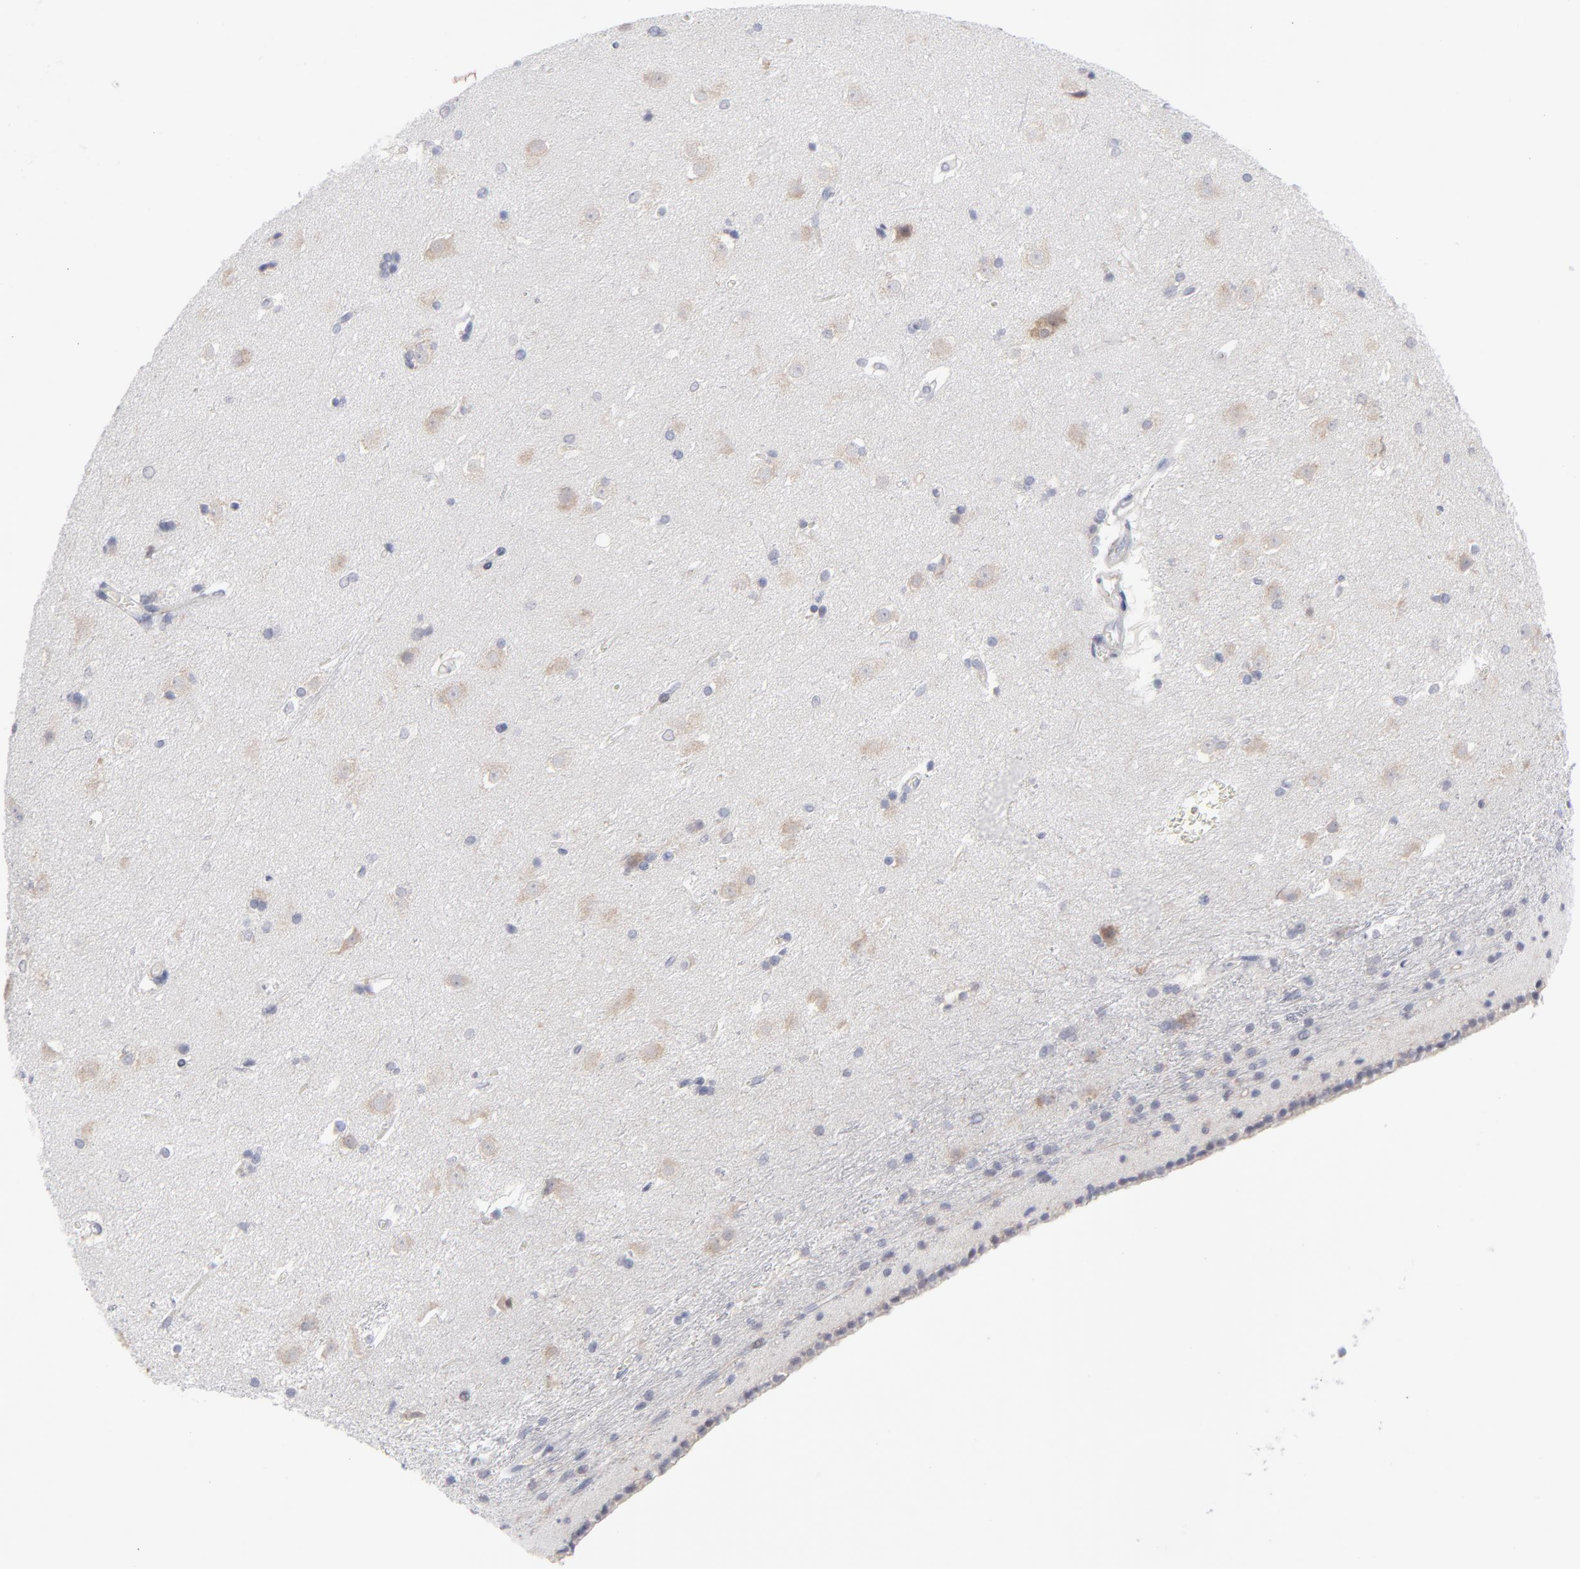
{"staining": {"intensity": "negative", "quantity": "none", "location": "none"}, "tissue": "caudate", "cell_type": "Glial cells", "image_type": "normal", "snomed": [{"axis": "morphology", "description": "Normal tissue, NOS"}, {"axis": "topography", "description": "Lateral ventricle wall"}], "caption": "The photomicrograph displays no staining of glial cells in unremarkable caudate. (DAB (3,3'-diaminobenzidine) IHC visualized using brightfield microscopy, high magnification).", "gene": "RPS24", "patient": {"sex": "female", "age": 19}}